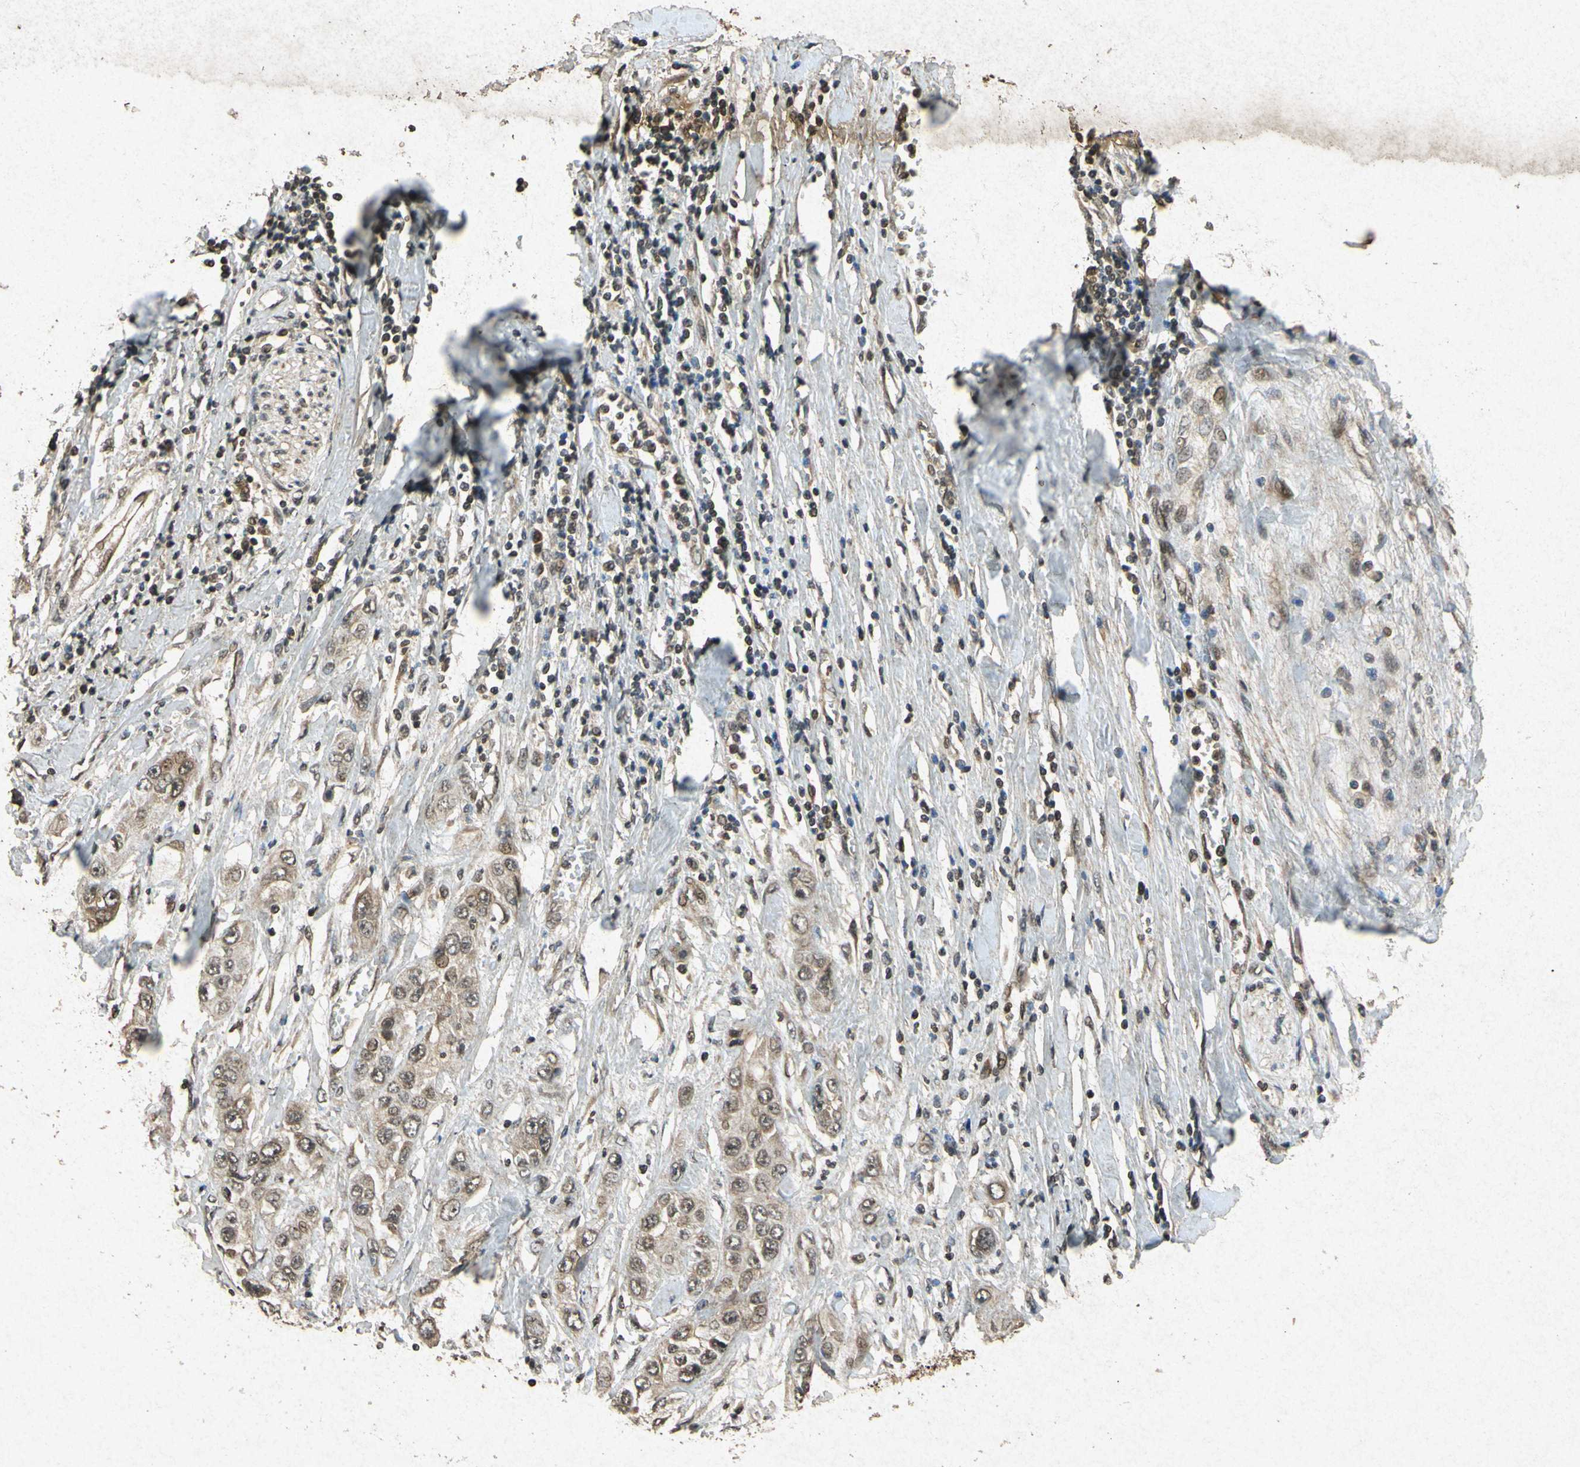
{"staining": {"intensity": "weak", "quantity": ">75%", "location": "cytoplasmic/membranous"}, "tissue": "pancreatic cancer", "cell_type": "Tumor cells", "image_type": "cancer", "snomed": [{"axis": "morphology", "description": "Adenocarcinoma, NOS"}, {"axis": "topography", "description": "Pancreas"}], "caption": "Pancreatic adenocarcinoma stained for a protein (brown) exhibits weak cytoplasmic/membranous positive positivity in about >75% of tumor cells.", "gene": "ATP6V1H", "patient": {"sex": "female", "age": 70}}